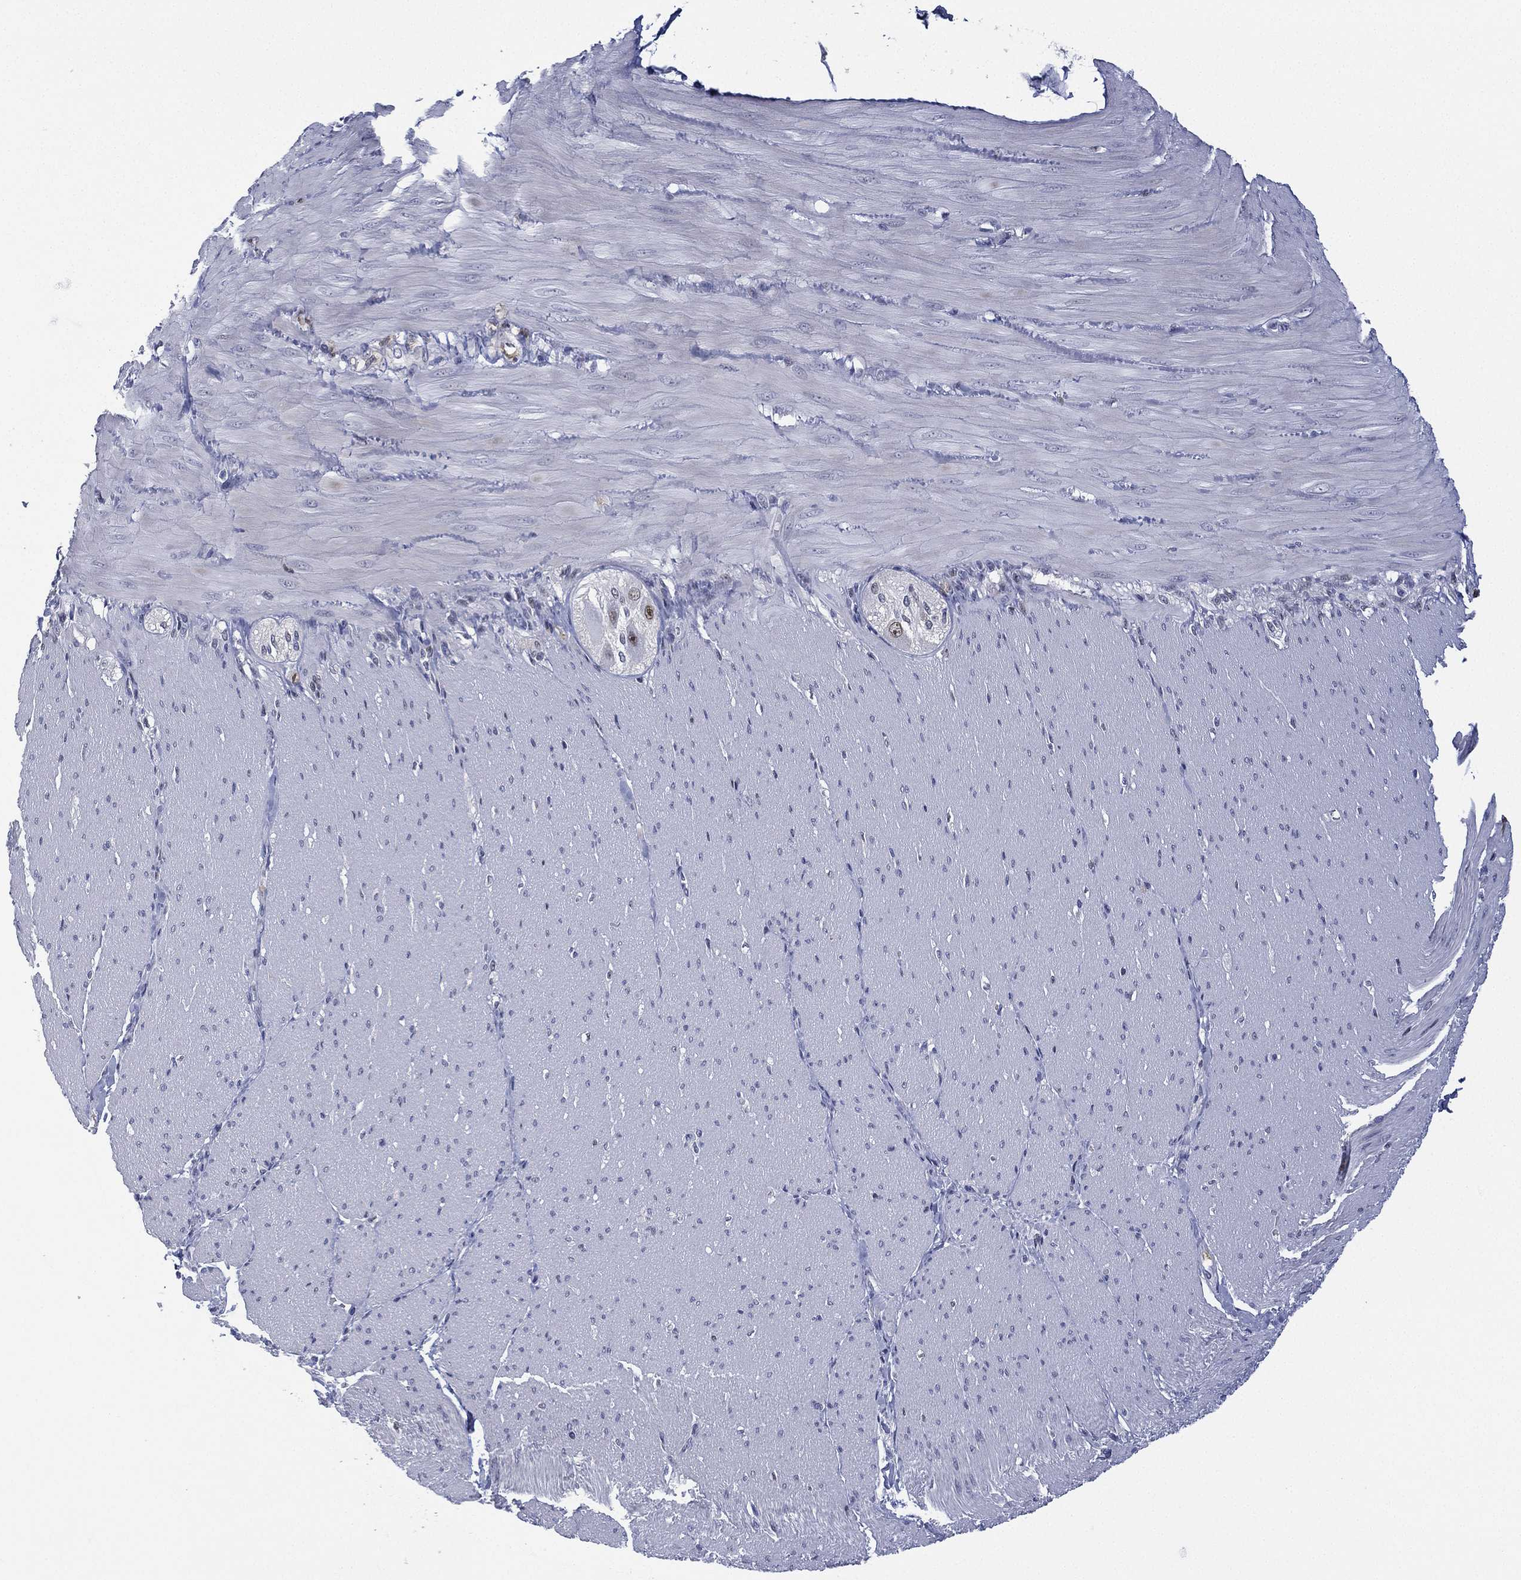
{"staining": {"intensity": "negative", "quantity": "none", "location": "none"}, "tissue": "soft tissue", "cell_type": "Fibroblasts", "image_type": "normal", "snomed": [{"axis": "morphology", "description": "Normal tissue, NOS"}, {"axis": "topography", "description": "Smooth muscle"}, {"axis": "topography", "description": "Duodenum"}, {"axis": "topography", "description": "Peripheral nerve tissue"}], "caption": "An image of soft tissue stained for a protein exhibits no brown staining in fibroblasts. (DAB (3,3'-diaminobenzidine) IHC with hematoxylin counter stain).", "gene": "ZNF711", "patient": {"sex": "female", "age": 61}}